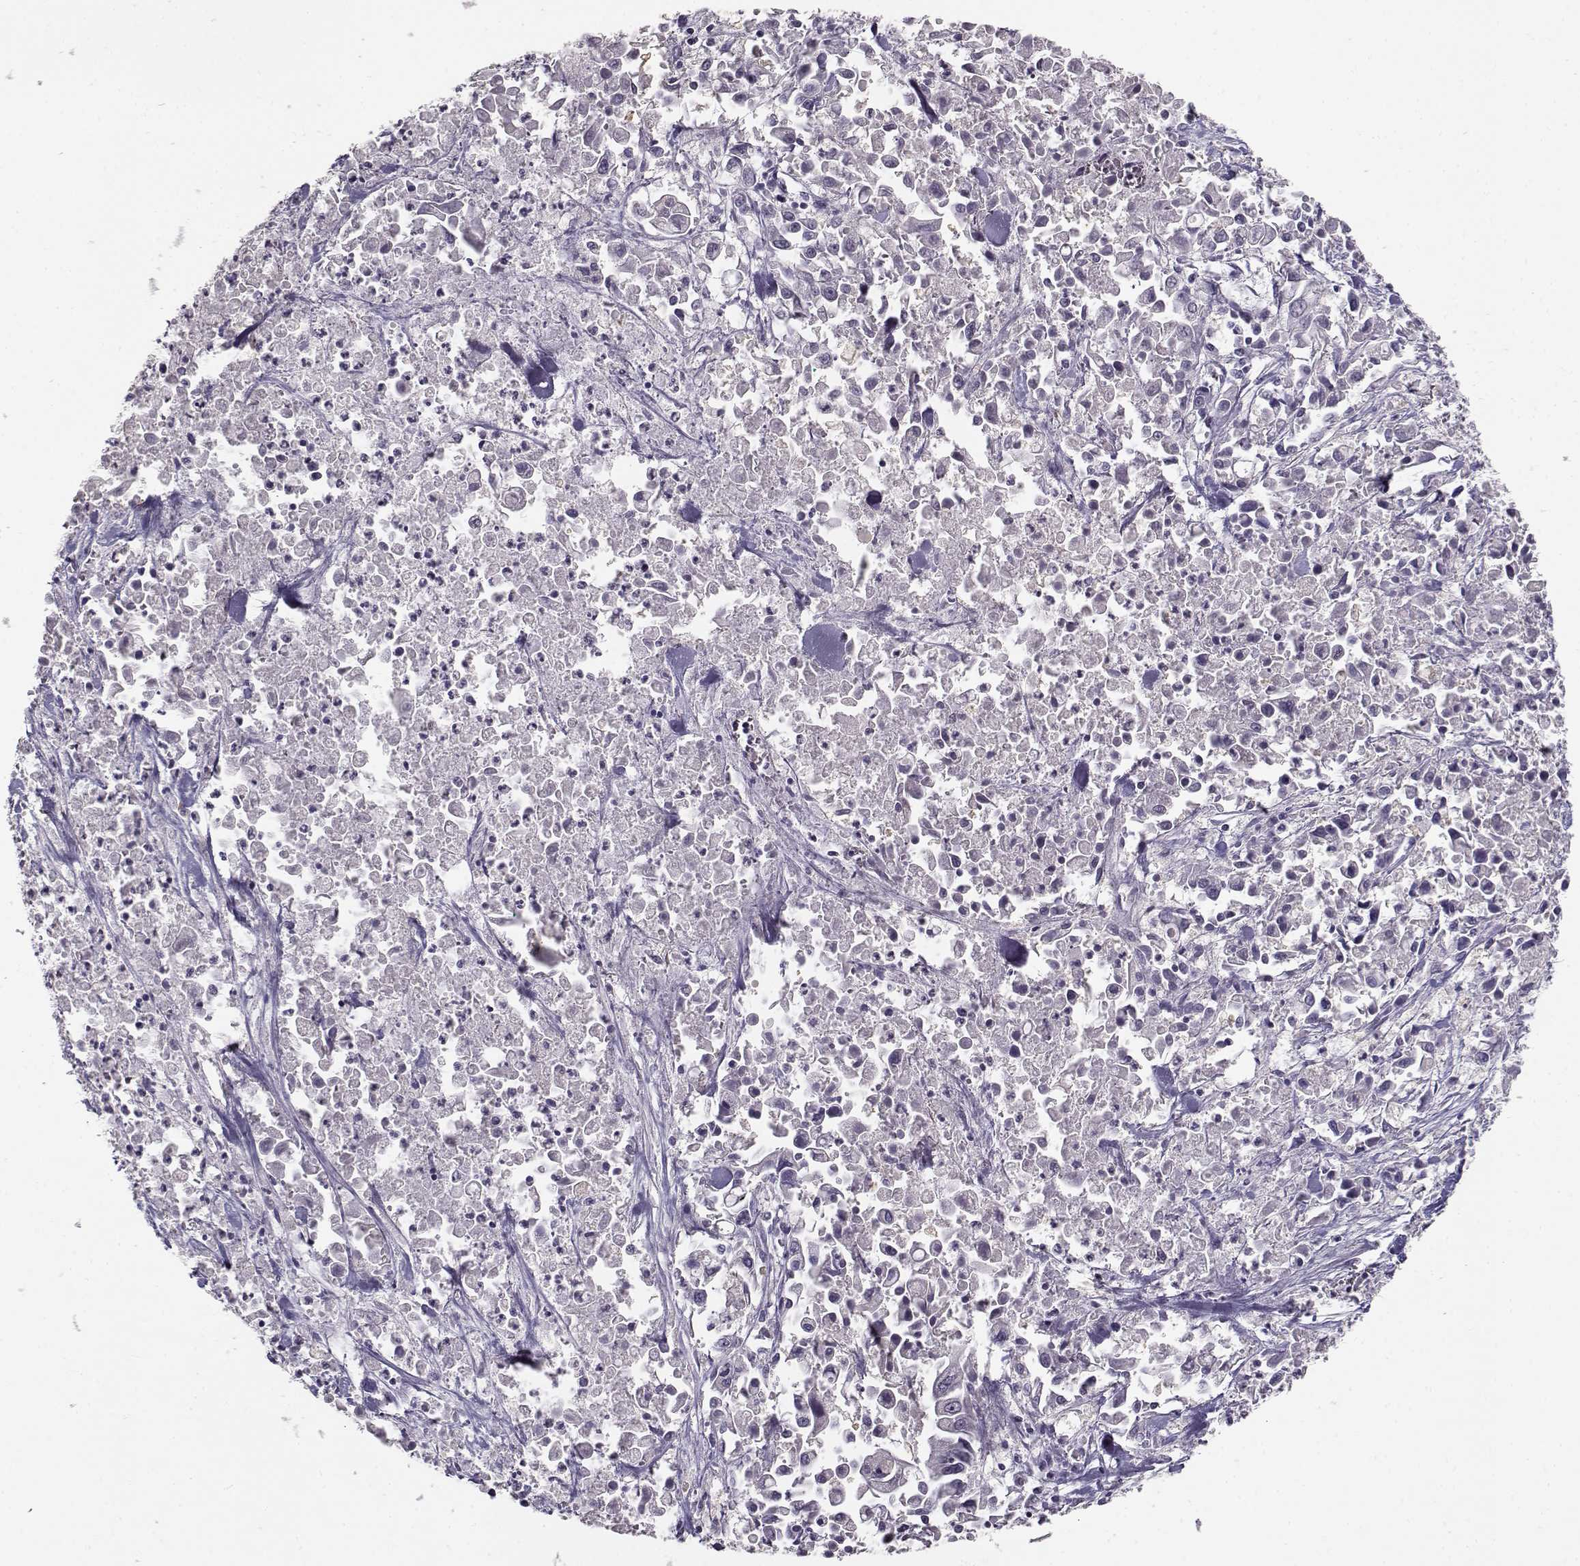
{"staining": {"intensity": "negative", "quantity": "none", "location": "none"}, "tissue": "pancreatic cancer", "cell_type": "Tumor cells", "image_type": "cancer", "snomed": [{"axis": "morphology", "description": "Adenocarcinoma, NOS"}, {"axis": "topography", "description": "Pancreas"}], "caption": "A high-resolution histopathology image shows immunohistochemistry (IHC) staining of pancreatic cancer, which reveals no significant expression in tumor cells.", "gene": "UROC1", "patient": {"sex": "female", "age": 83}}